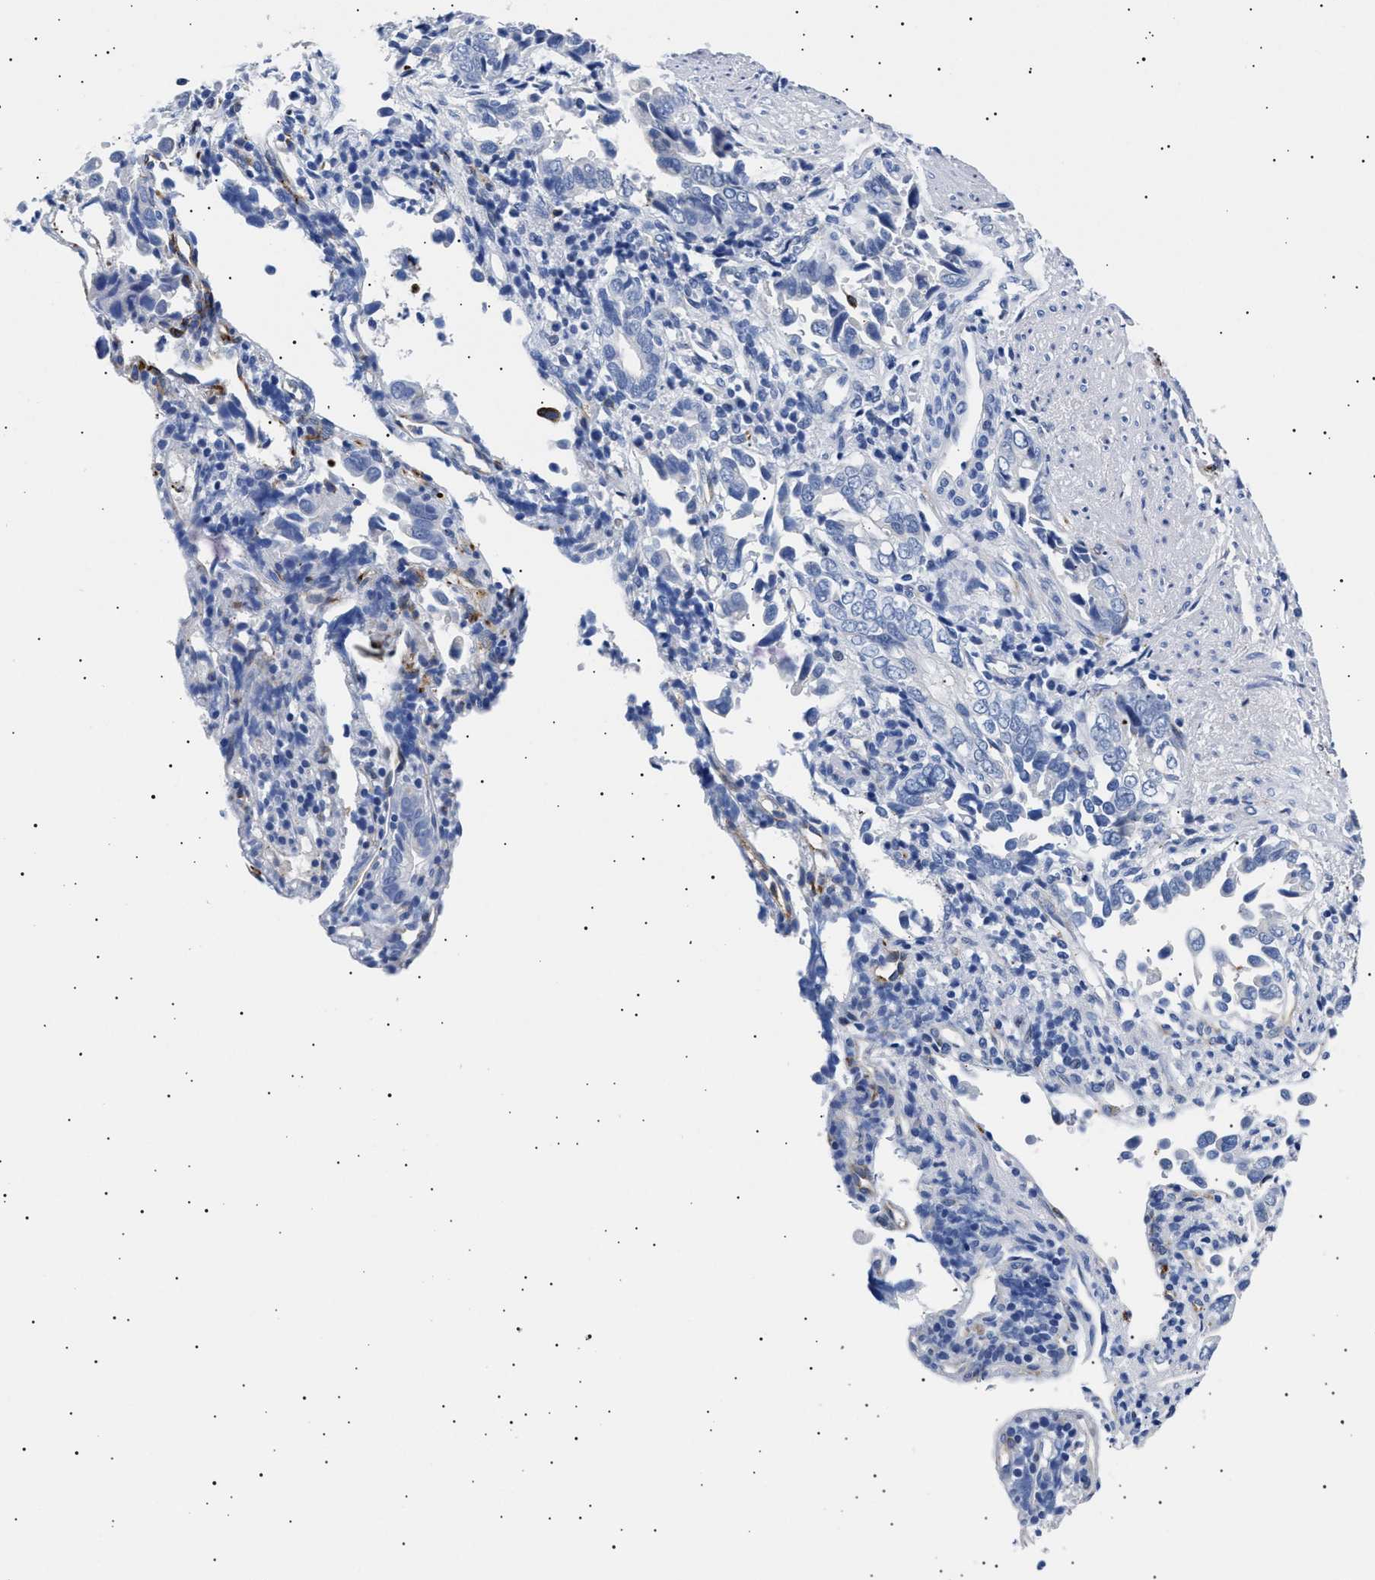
{"staining": {"intensity": "negative", "quantity": "none", "location": "none"}, "tissue": "liver cancer", "cell_type": "Tumor cells", "image_type": "cancer", "snomed": [{"axis": "morphology", "description": "Cholangiocarcinoma"}, {"axis": "topography", "description": "Liver"}], "caption": "This histopathology image is of cholangiocarcinoma (liver) stained with IHC to label a protein in brown with the nuclei are counter-stained blue. There is no positivity in tumor cells. (Stains: DAB immunohistochemistry (IHC) with hematoxylin counter stain, Microscopy: brightfield microscopy at high magnification).", "gene": "HEMGN", "patient": {"sex": "female", "age": 79}}